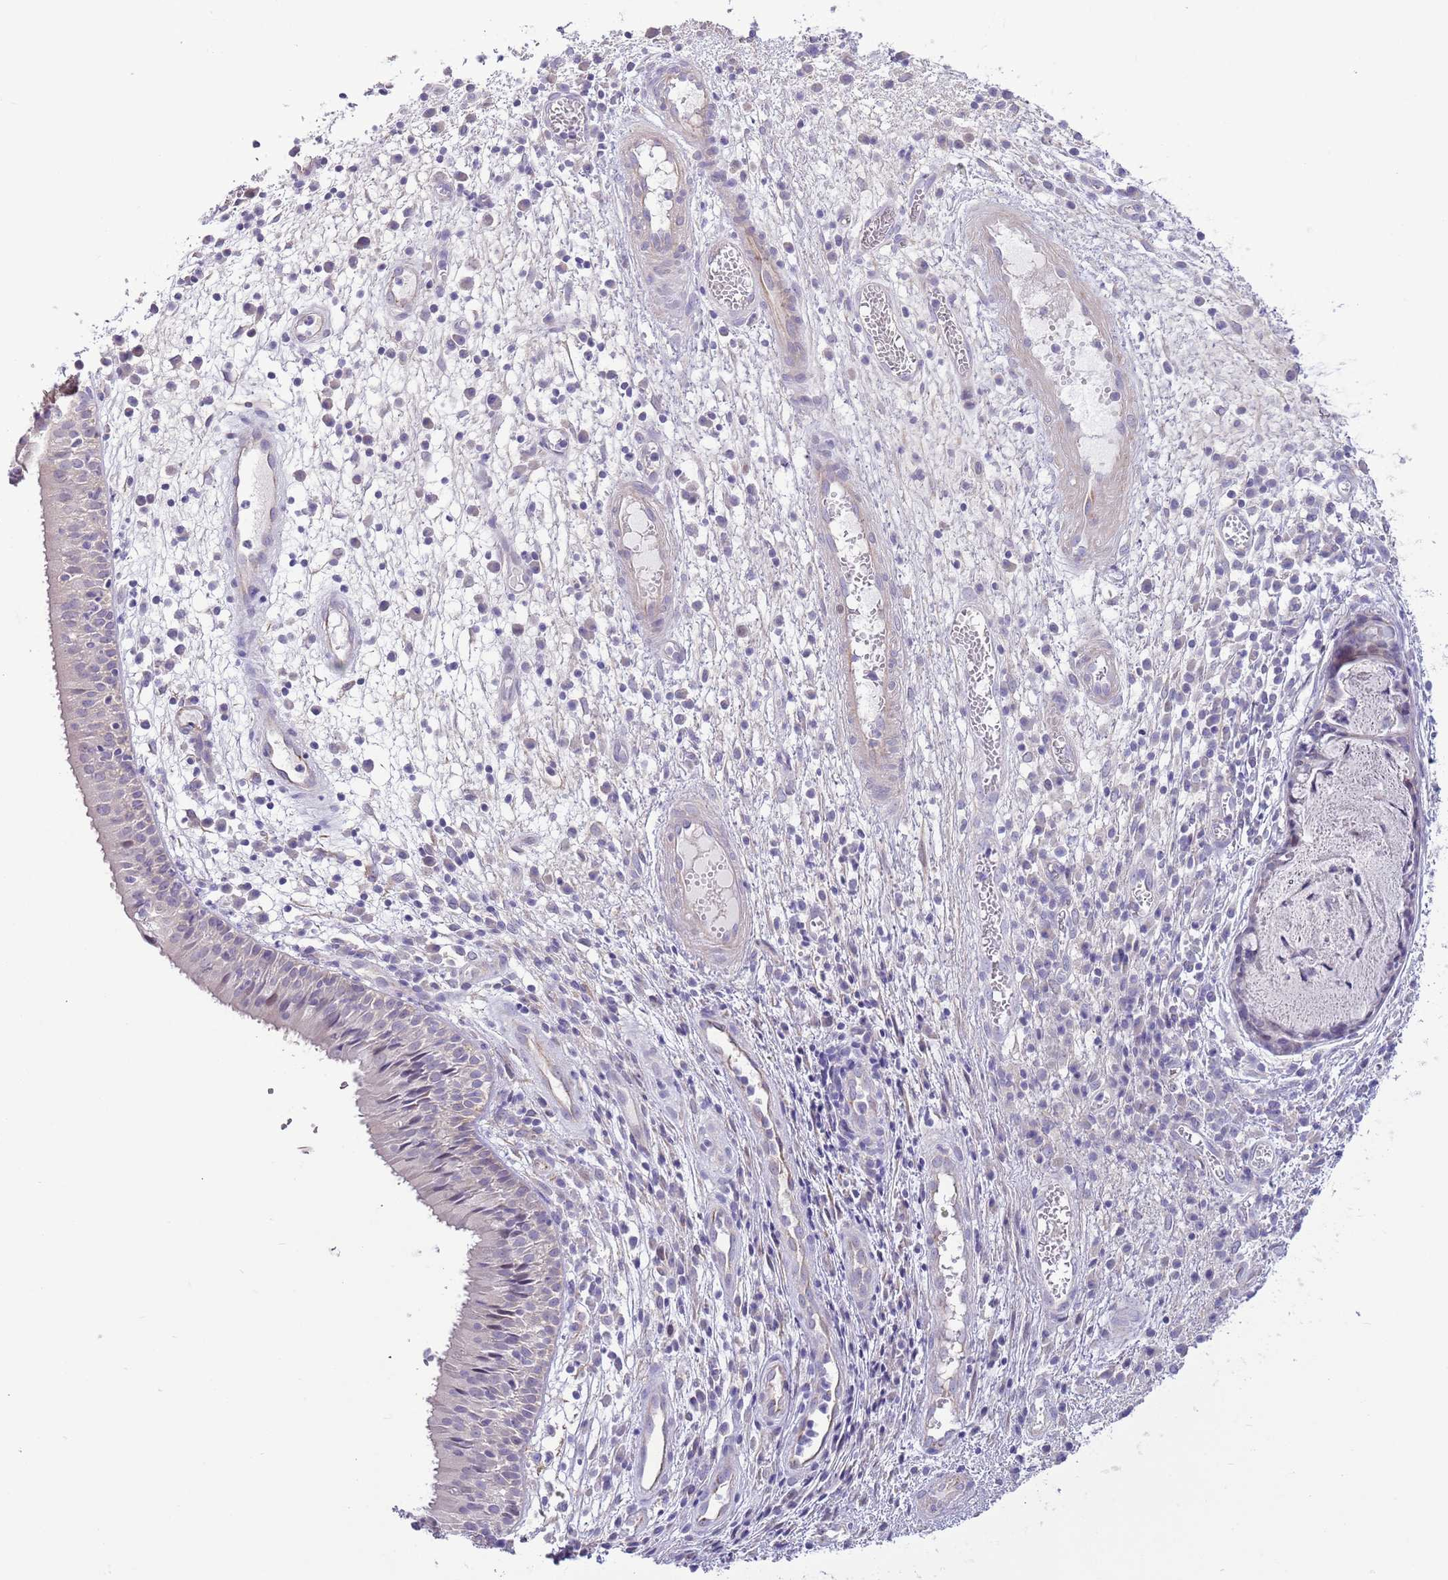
{"staining": {"intensity": "negative", "quantity": "none", "location": "none"}, "tissue": "nasopharynx", "cell_type": "Respiratory epithelial cells", "image_type": "normal", "snomed": [{"axis": "morphology", "description": "Normal tissue, NOS"}, {"axis": "topography", "description": "Nasopharynx"}], "caption": "Respiratory epithelial cells show no significant positivity in unremarkable nasopharynx. (Brightfield microscopy of DAB IHC at high magnification).", "gene": "FBRSL1", "patient": {"sex": "female", "age": 63}}